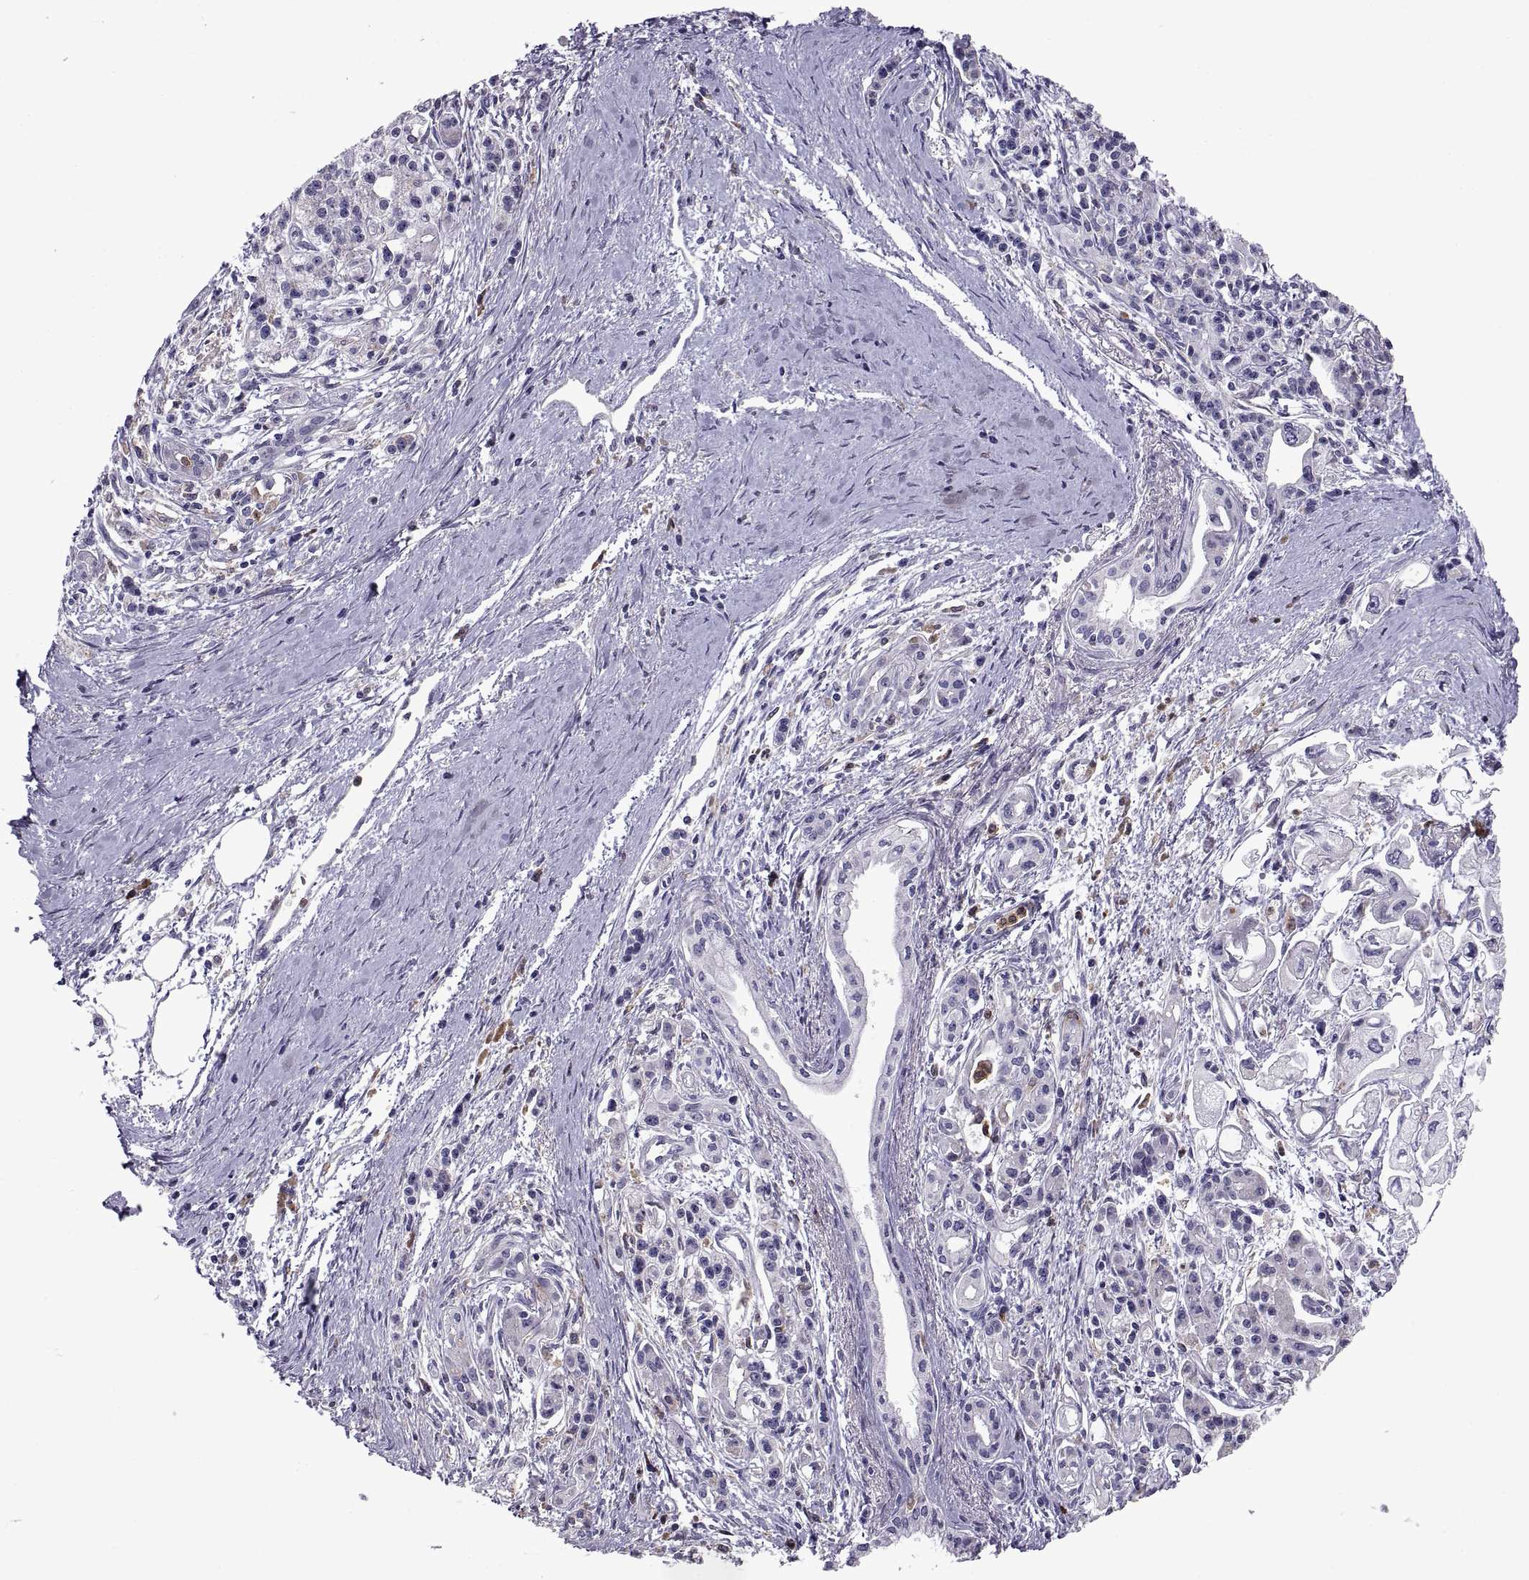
{"staining": {"intensity": "negative", "quantity": "none", "location": "none"}, "tissue": "pancreatic cancer", "cell_type": "Tumor cells", "image_type": "cancer", "snomed": [{"axis": "morphology", "description": "Adenocarcinoma, NOS"}, {"axis": "topography", "description": "Pancreas"}], "caption": "DAB (3,3'-diaminobenzidine) immunohistochemical staining of human pancreatic adenocarcinoma exhibits no significant staining in tumor cells. (DAB (3,3'-diaminobenzidine) immunohistochemistry with hematoxylin counter stain).", "gene": "DOK3", "patient": {"sex": "male", "age": 70}}